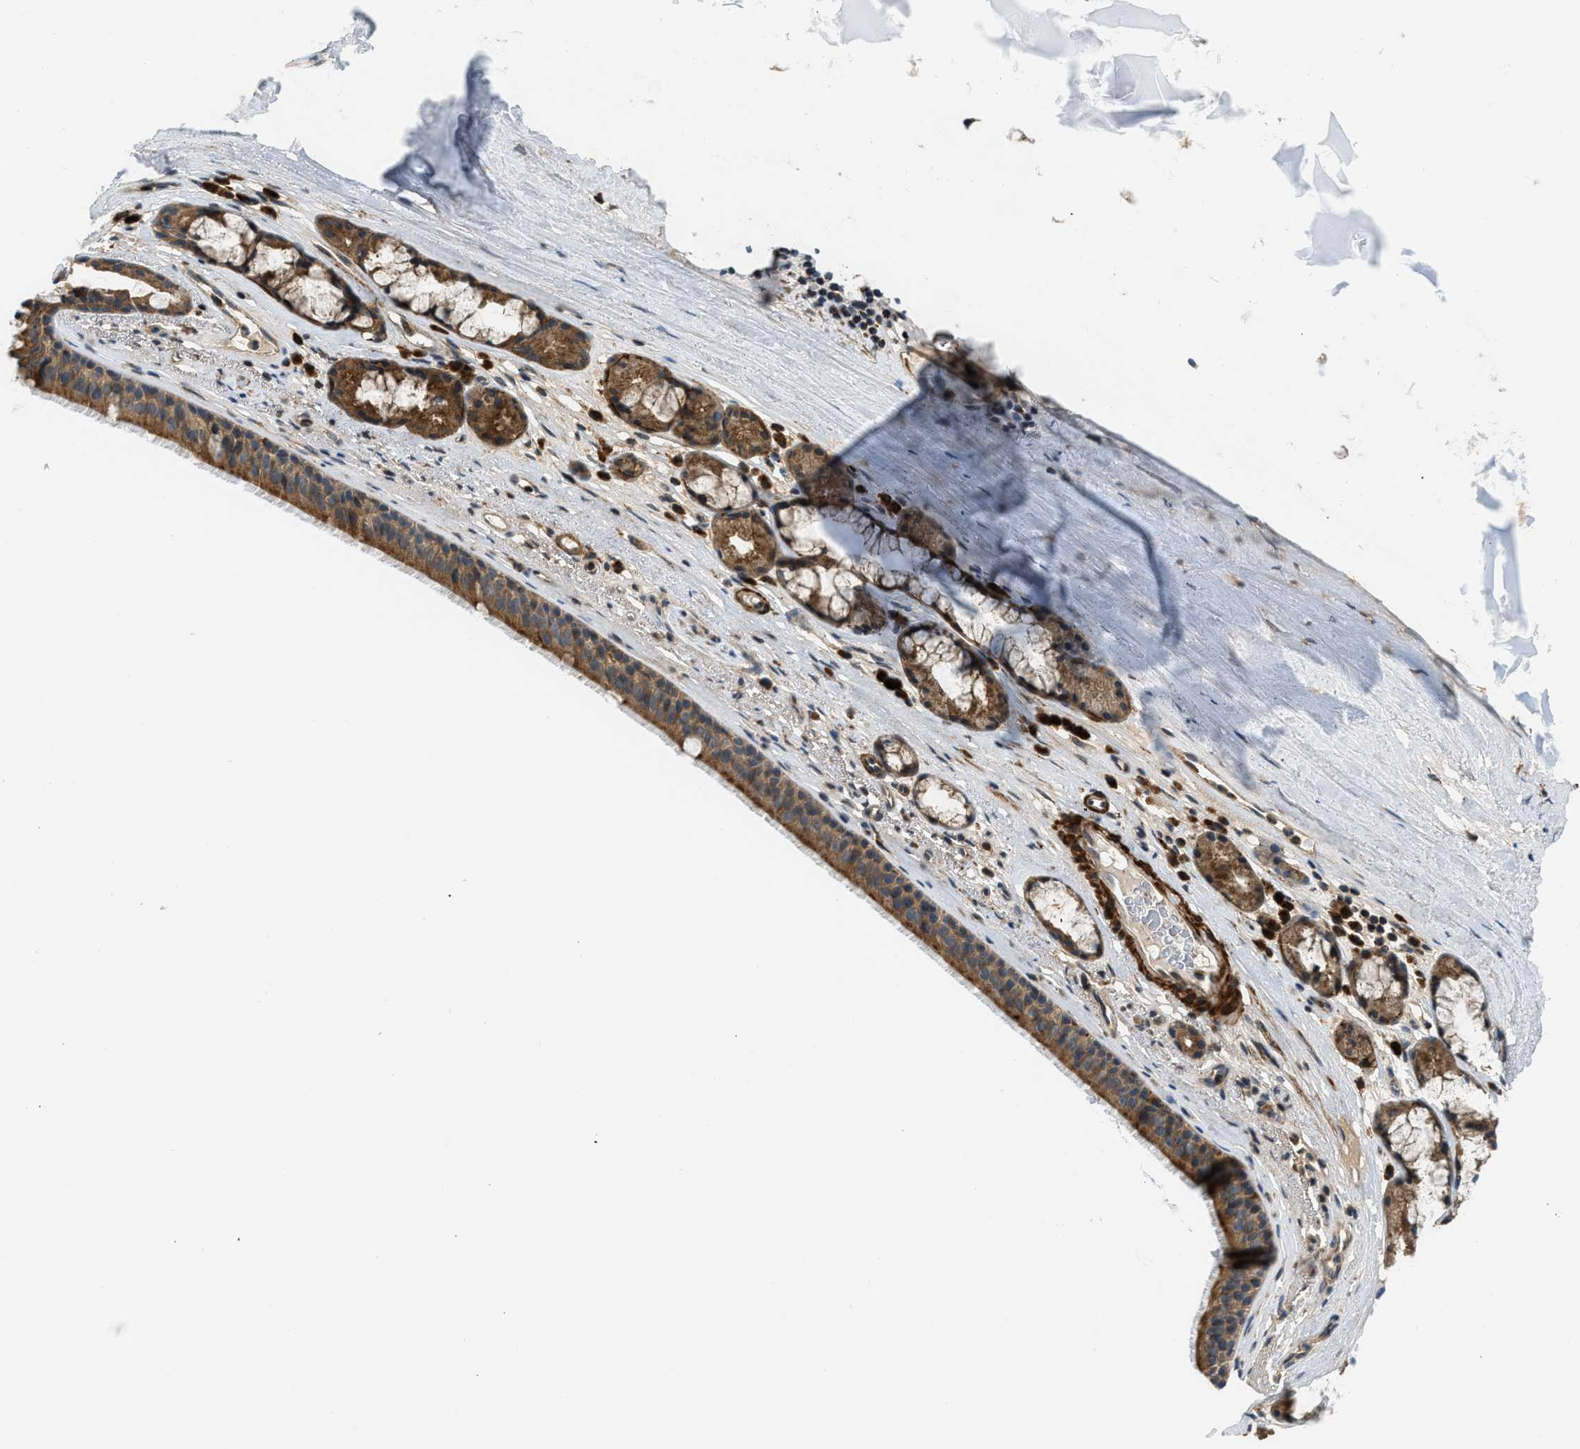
{"staining": {"intensity": "strong", "quantity": ">75%", "location": "cytoplasmic/membranous"}, "tissue": "bronchus", "cell_type": "Respiratory epithelial cells", "image_type": "normal", "snomed": [{"axis": "morphology", "description": "Normal tissue, NOS"}, {"axis": "topography", "description": "Cartilage tissue"}], "caption": "Protein staining of benign bronchus demonstrates strong cytoplasmic/membranous staining in about >75% of respiratory epithelial cells.", "gene": "SESN2", "patient": {"sex": "female", "age": 63}}